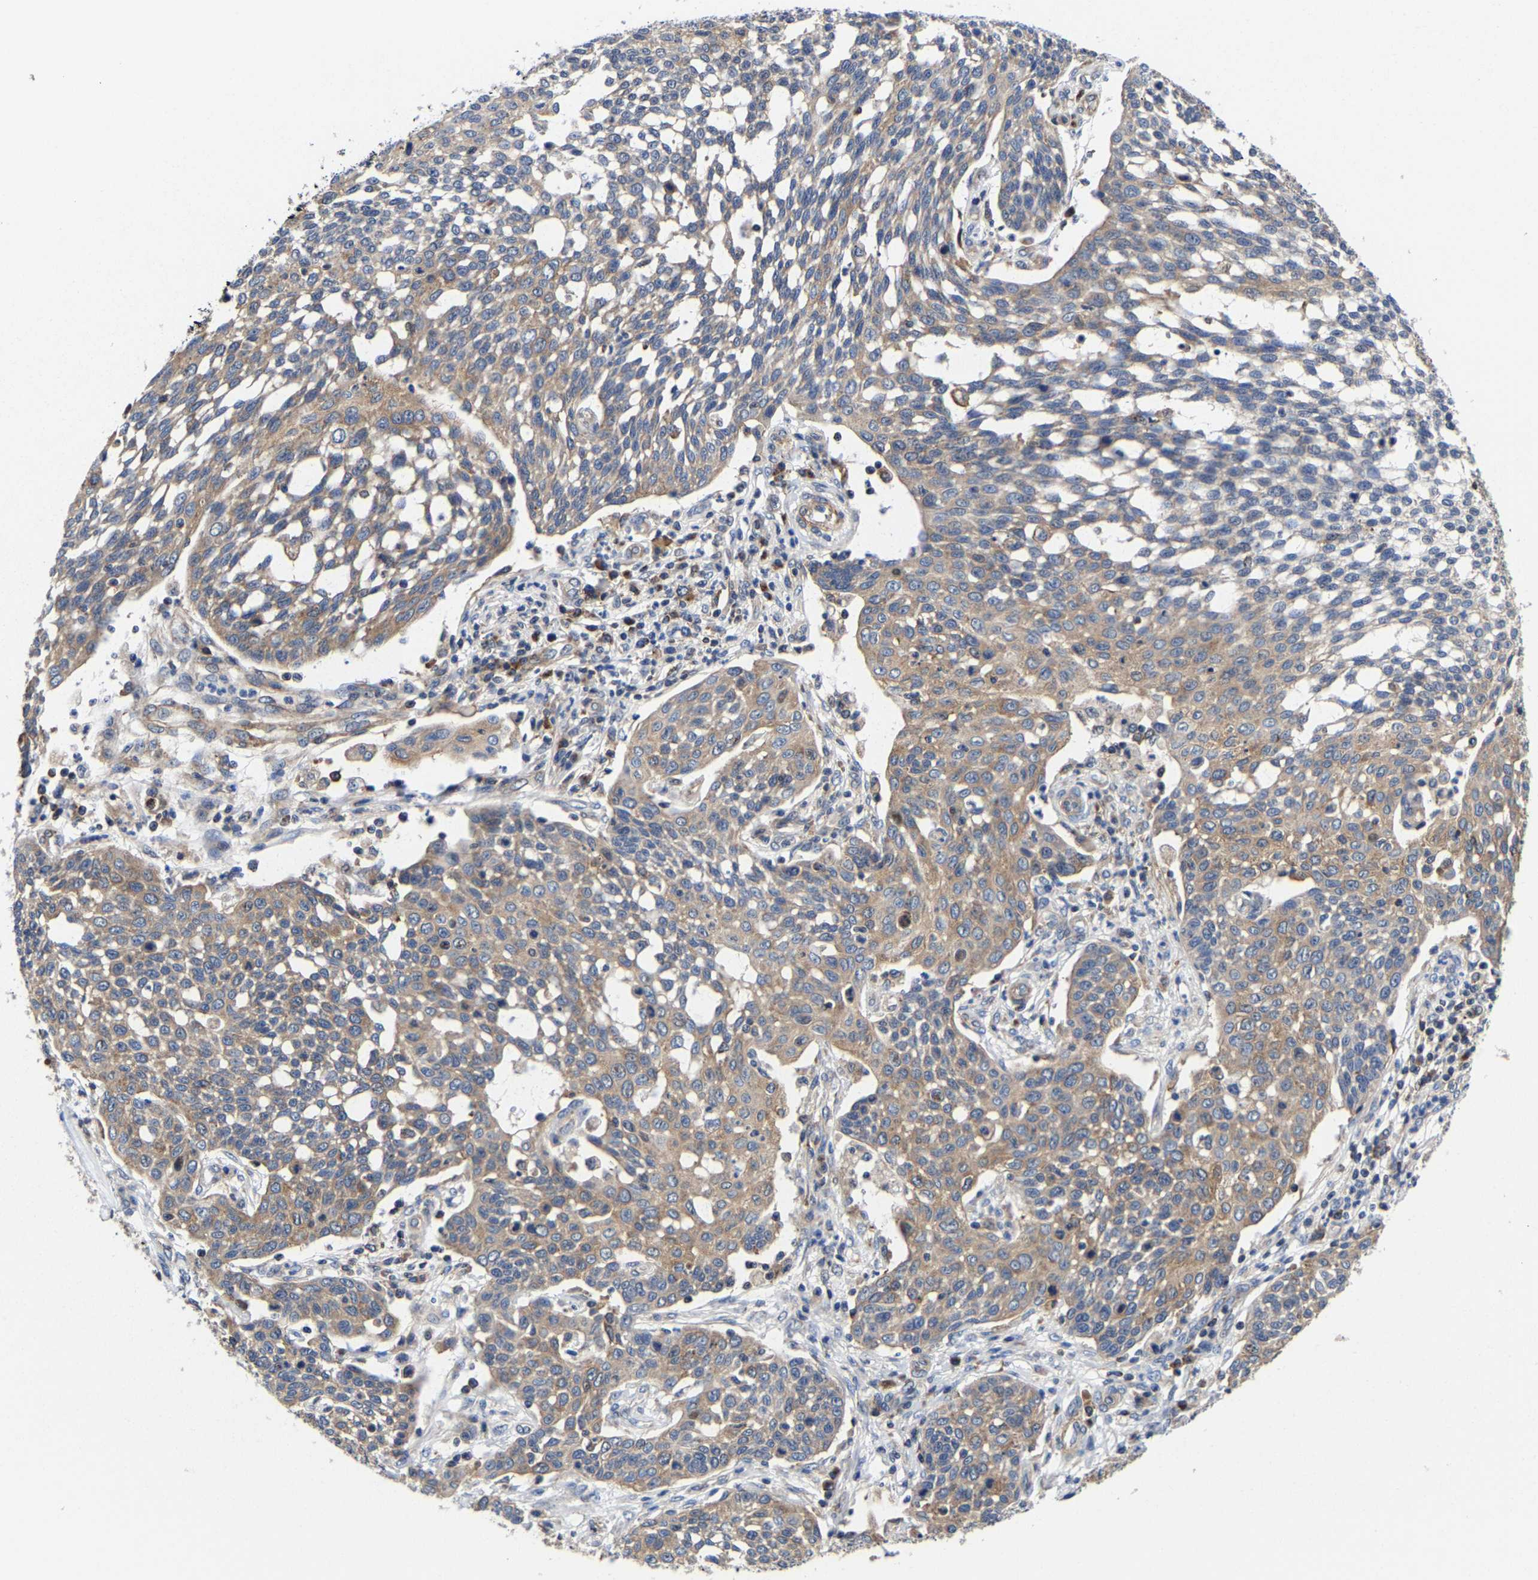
{"staining": {"intensity": "moderate", "quantity": ">75%", "location": "cytoplasmic/membranous"}, "tissue": "cervical cancer", "cell_type": "Tumor cells", "image_type": "cancer", "snomed": [{"axis": "morphology", "description": "Squamous cell carcinoma, NOS"}, {"axis": "topography", "description": "Cervix"}], "caption": "Cervical cancer (squamous cell carcinoma) stained with IHC displays moderate cytoplasmic/membranous positivity in approximately >75% of tumor cells.", "gene": "PFKFB3", "patient": {"sex": "female", "age": 34}}